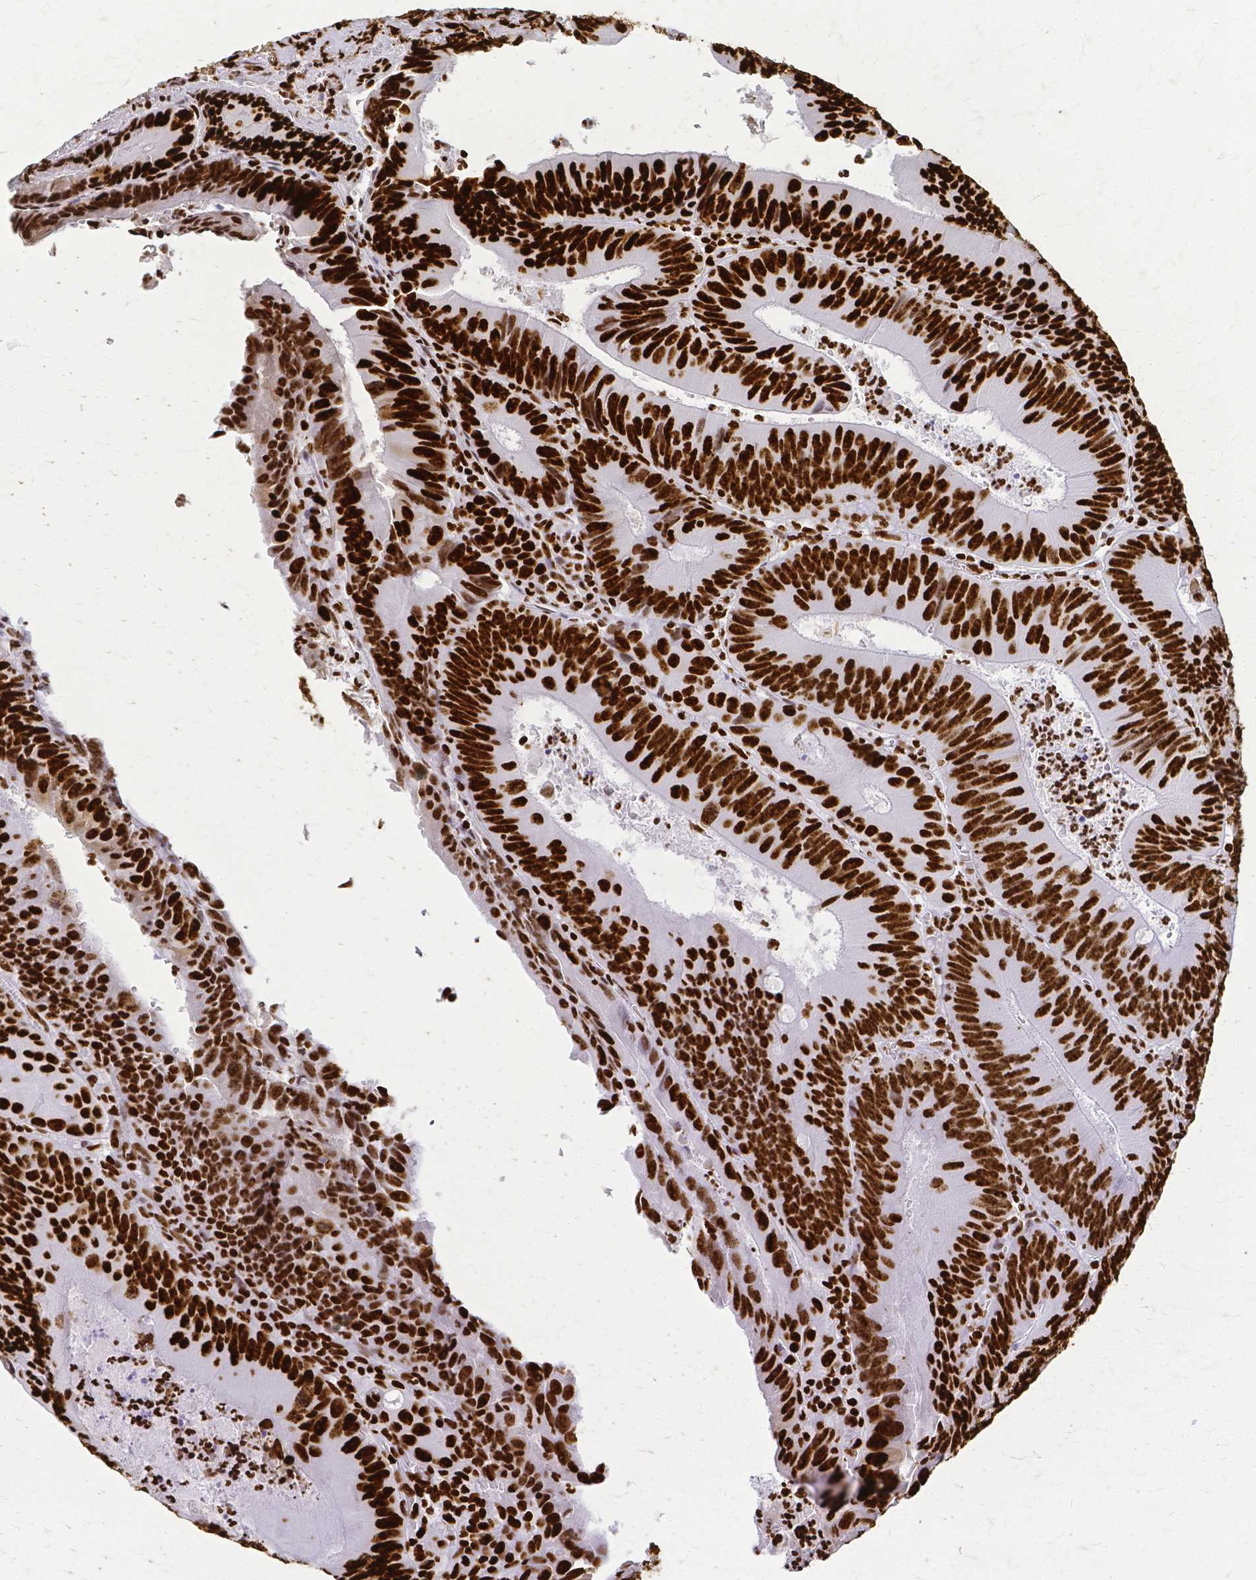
{"staining": {"intensity": "strong", "quantity": ">75%", "location": "nuclear"}, "tissue": "colorectal cancer", "cell_type": "Tumor cells", "image_type": "cancer", "snomed": [{"axis": "morphology", "description": "Adenocarcinoma, NOS"}, {"axis": "topography", "description": "Rectum"}], "caption": "Immunohistochemical staining of human colorectal cancer reveals high levels of strong nuclear protein expression in about >75% of tumor cells.", "gene": "SFPQ", "patient": {"sex": "female", "age": 72}}